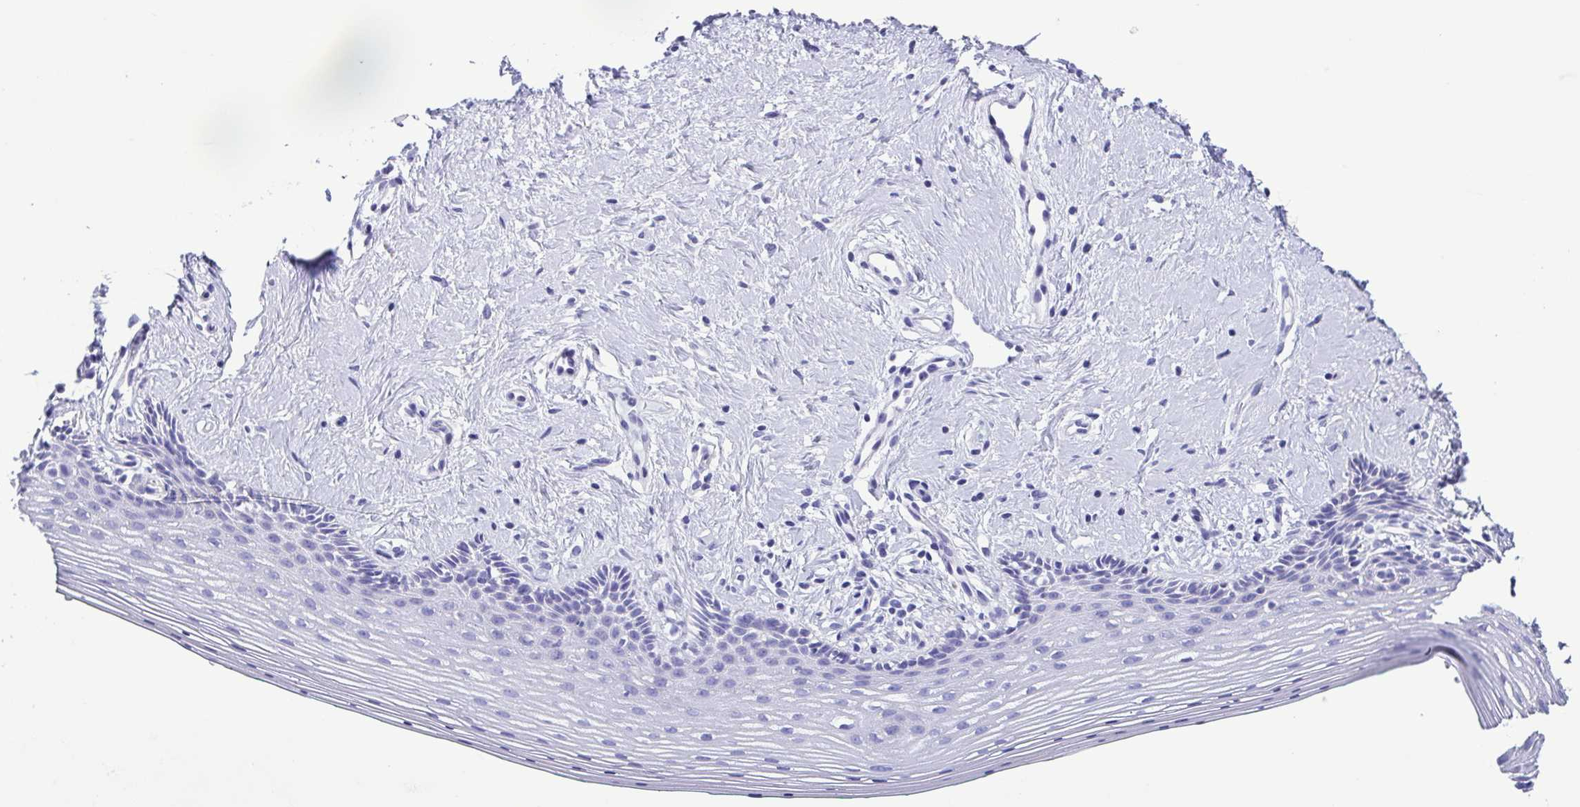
{"staining": {"intensity": "negative", "quantity": "none", "location": "none"}, "tissue": "vagina", "cell_type": "Squamous epithelial cells", "image_type": "normal", "snomed": [{"axis": "morphology", "description": "Normal tissue, NOS"}, {"axis": "topography", "description": "Vagina"}], "caption": "Immunohistochemistry of normal vagina reveals no staining in squamous epithelial cells.", "gene": "ACTRT3", "patient": {"sex": "female", "age": 42}}